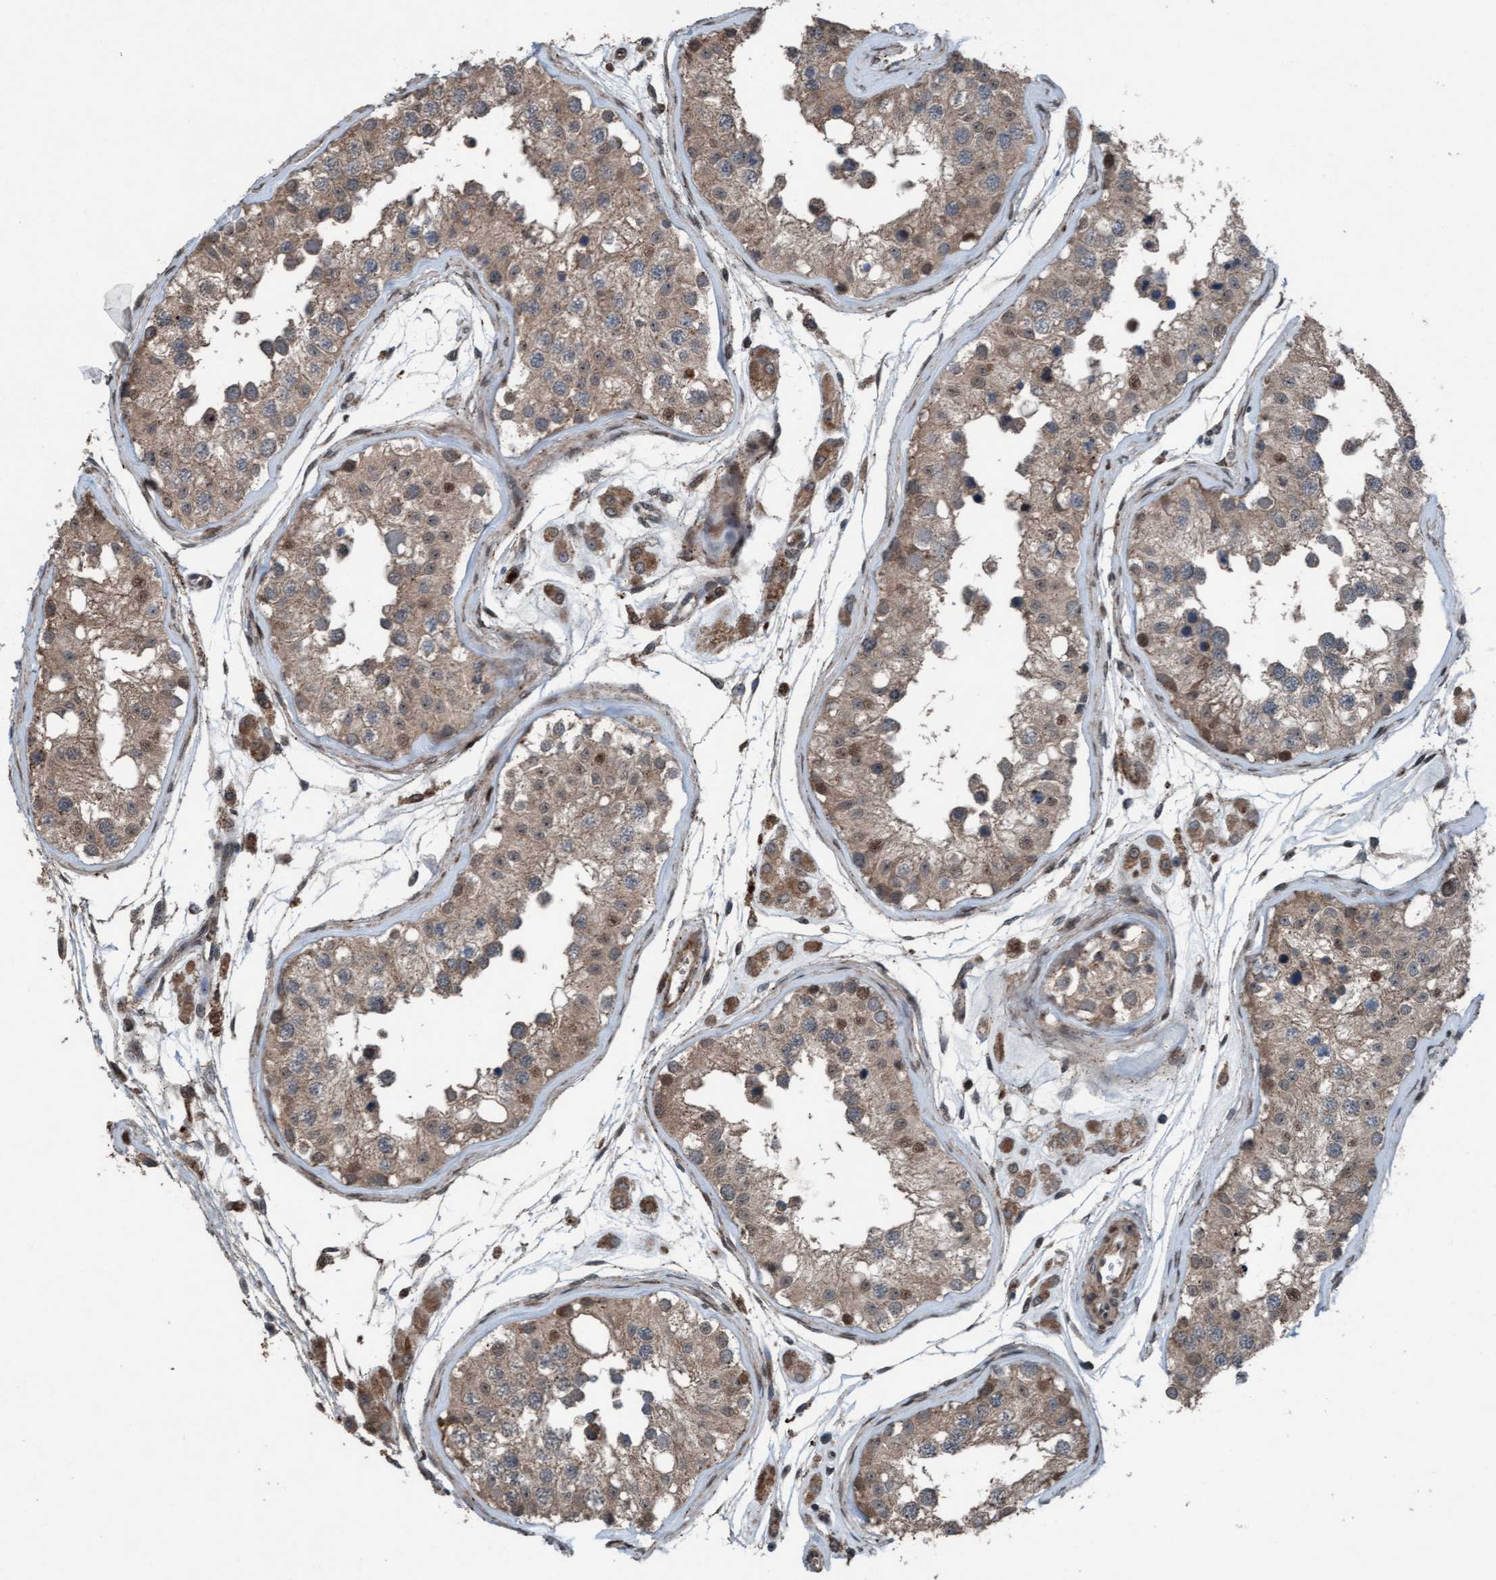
{"staining": {"intensity": "moderate", "quantity": ">75%", "location": "cytoplasmic/membranous"}, "tissue": "testis", "cell_type": "Cells in seminiferous ducts", "image_type": "normal", "snomed": [{"axis": "morphology", "description": "Normal tissue, NOS"}, {"axis": "morphology", "description": "Adenocarcinoma, metastatic, NOS"}, {"axis": "topography", "description": "Testis"}], "caption": "Immunohistochemical staining of benign human testis reveals medium levels of moderate cytoplasmic/membranous positivity in approximately >75% of cells in seminiferous ducts.", "gene": "PLXNB2", "patient": {"sex": "male", "age": 26}}